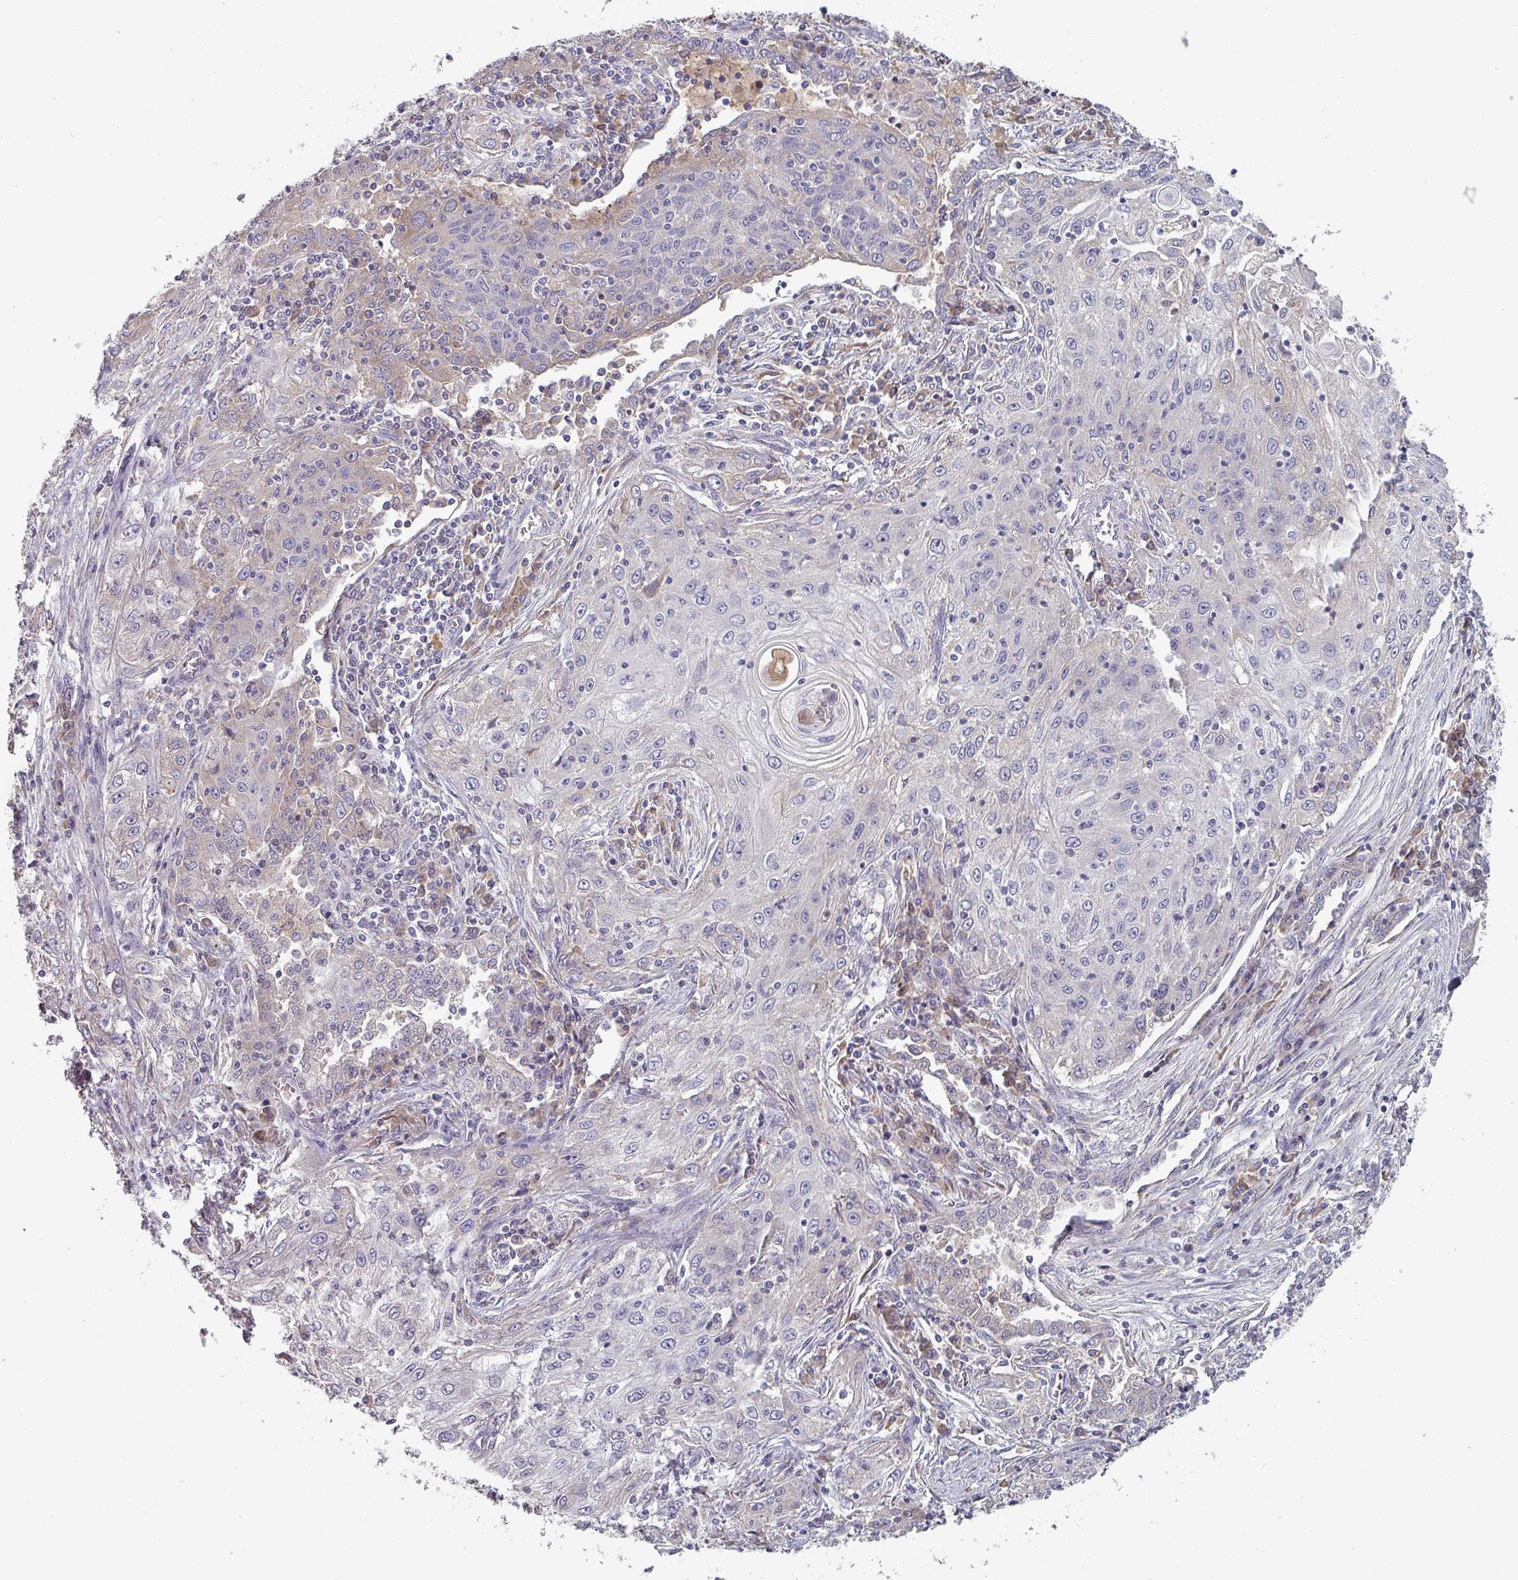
{"staining": {"intensity": "negative", "quantity": "none", "location": "none"}, "tissue": "lung cancer", "cell_type": "Tumor cells", "image_type": "cancer", "snomed": [{"axis": "morphology", "description": "Squamous cell carcinoma, NOS"}, {"axis": "topography", "description": "Lung"}], "caption": "High power microscopy image of an immunohistochemistry (IHC) micrograph of lung cancer (squamous cell carcinoma), revealing no significant positivity in tumor cells.", "gene": "PRAMEF8", "patient": {"sex": "female", "age": 69}}